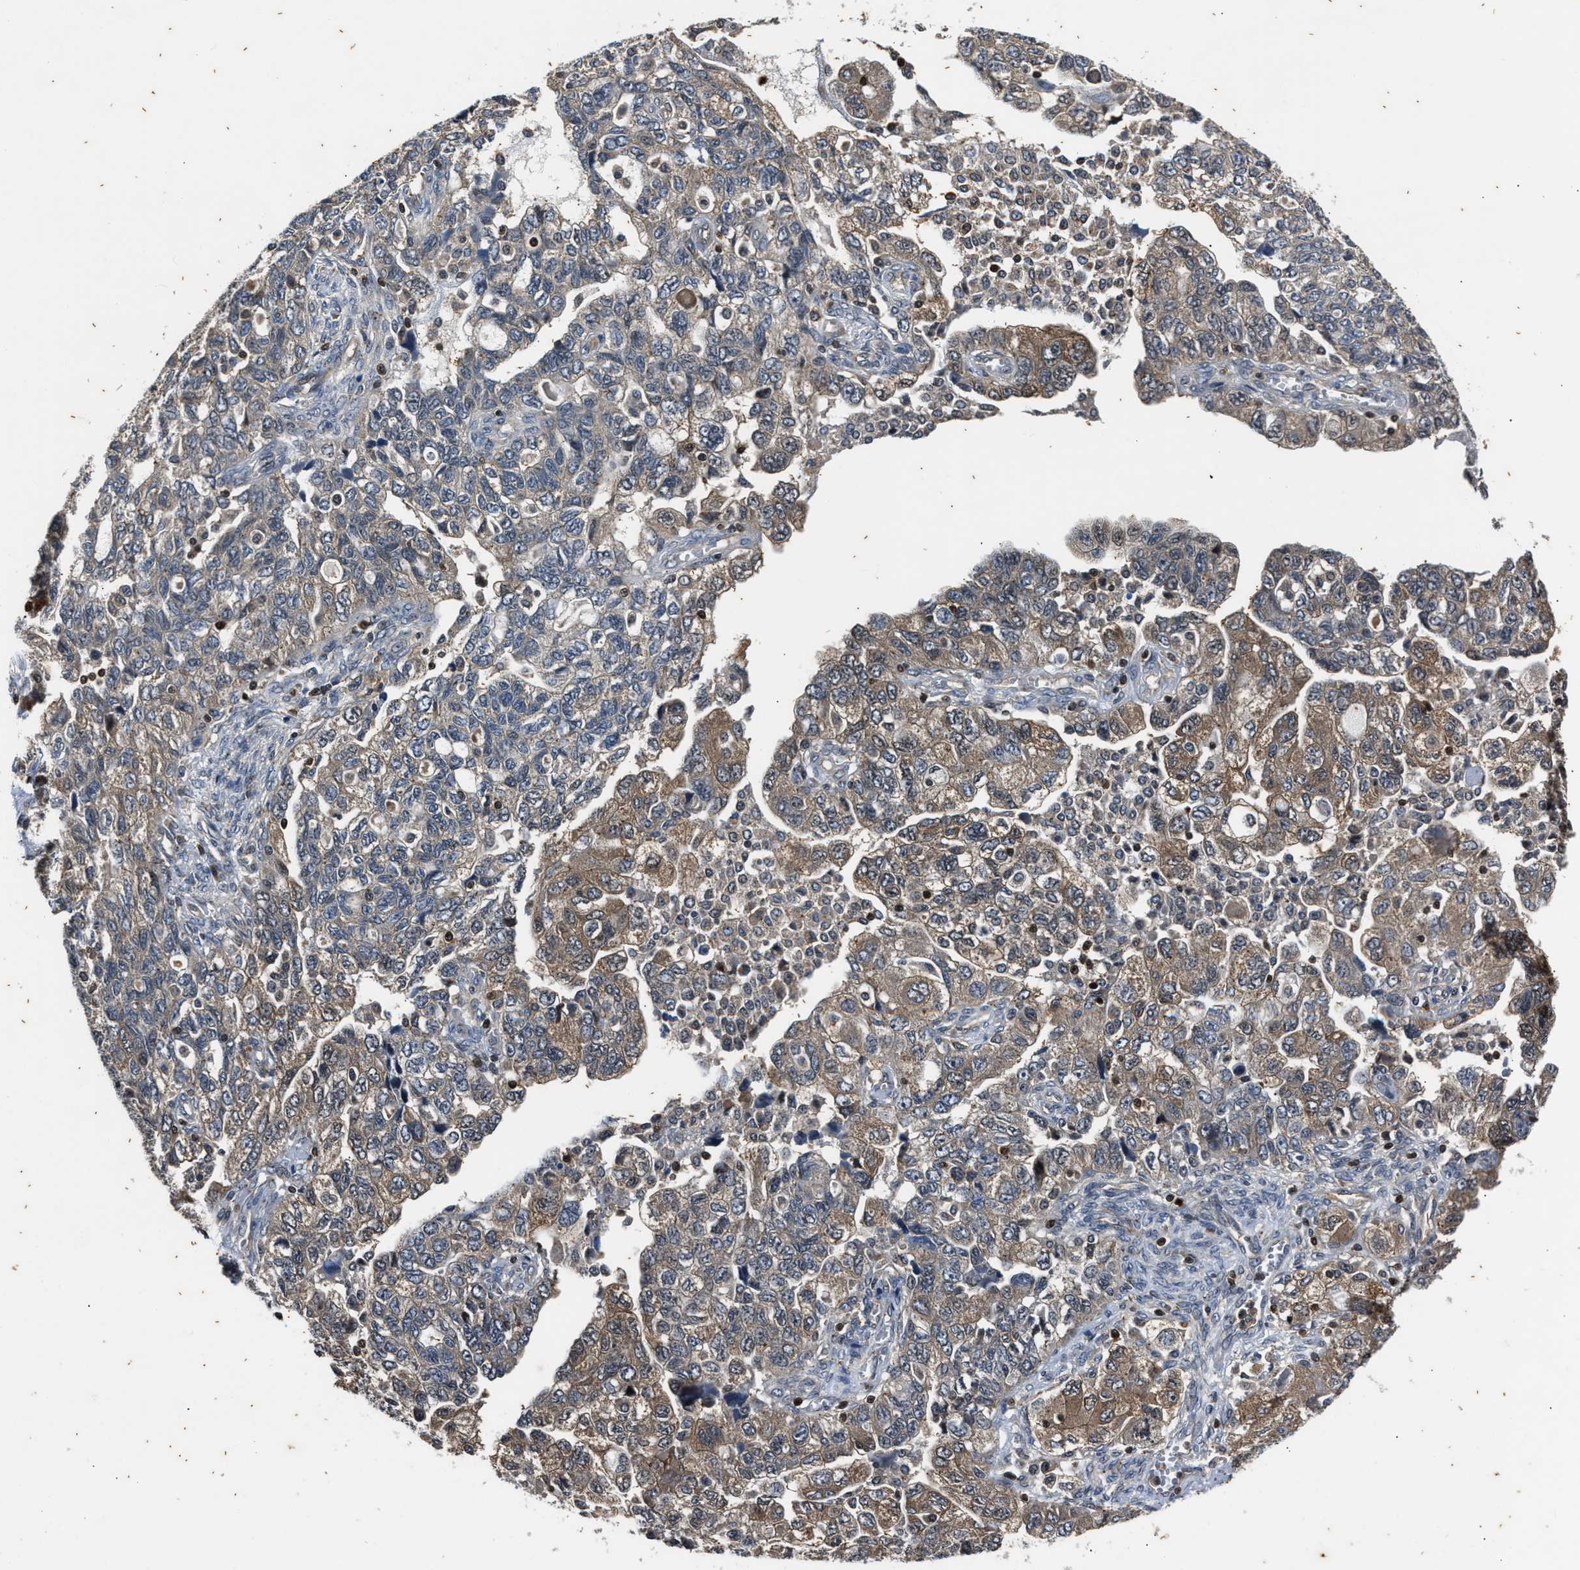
{"staining": {"intensity": "weak", "quantity": "25%-75%", "location": "cytoplasmic/membranous"}, "tissue": "ovarian cancer", "cell_type": "Tumor cells", "image_type": "cancer", "snomed": [{"axis": "morphology", "description": "Carcinoma, NOS"}, {"axis": "morphology", "description": "Cystadenocarcinoma, serous, NOS"}, {"axis": "topography", "description": "Ovary"}], "caption": "Serous cystadenocarcinoma (ovarian) stained for a protein displays weak cytoplasmic/membranous positivity in tumor cells.", "gene": "PTPN7", "patient": {"sex": "female", "age": 69}}